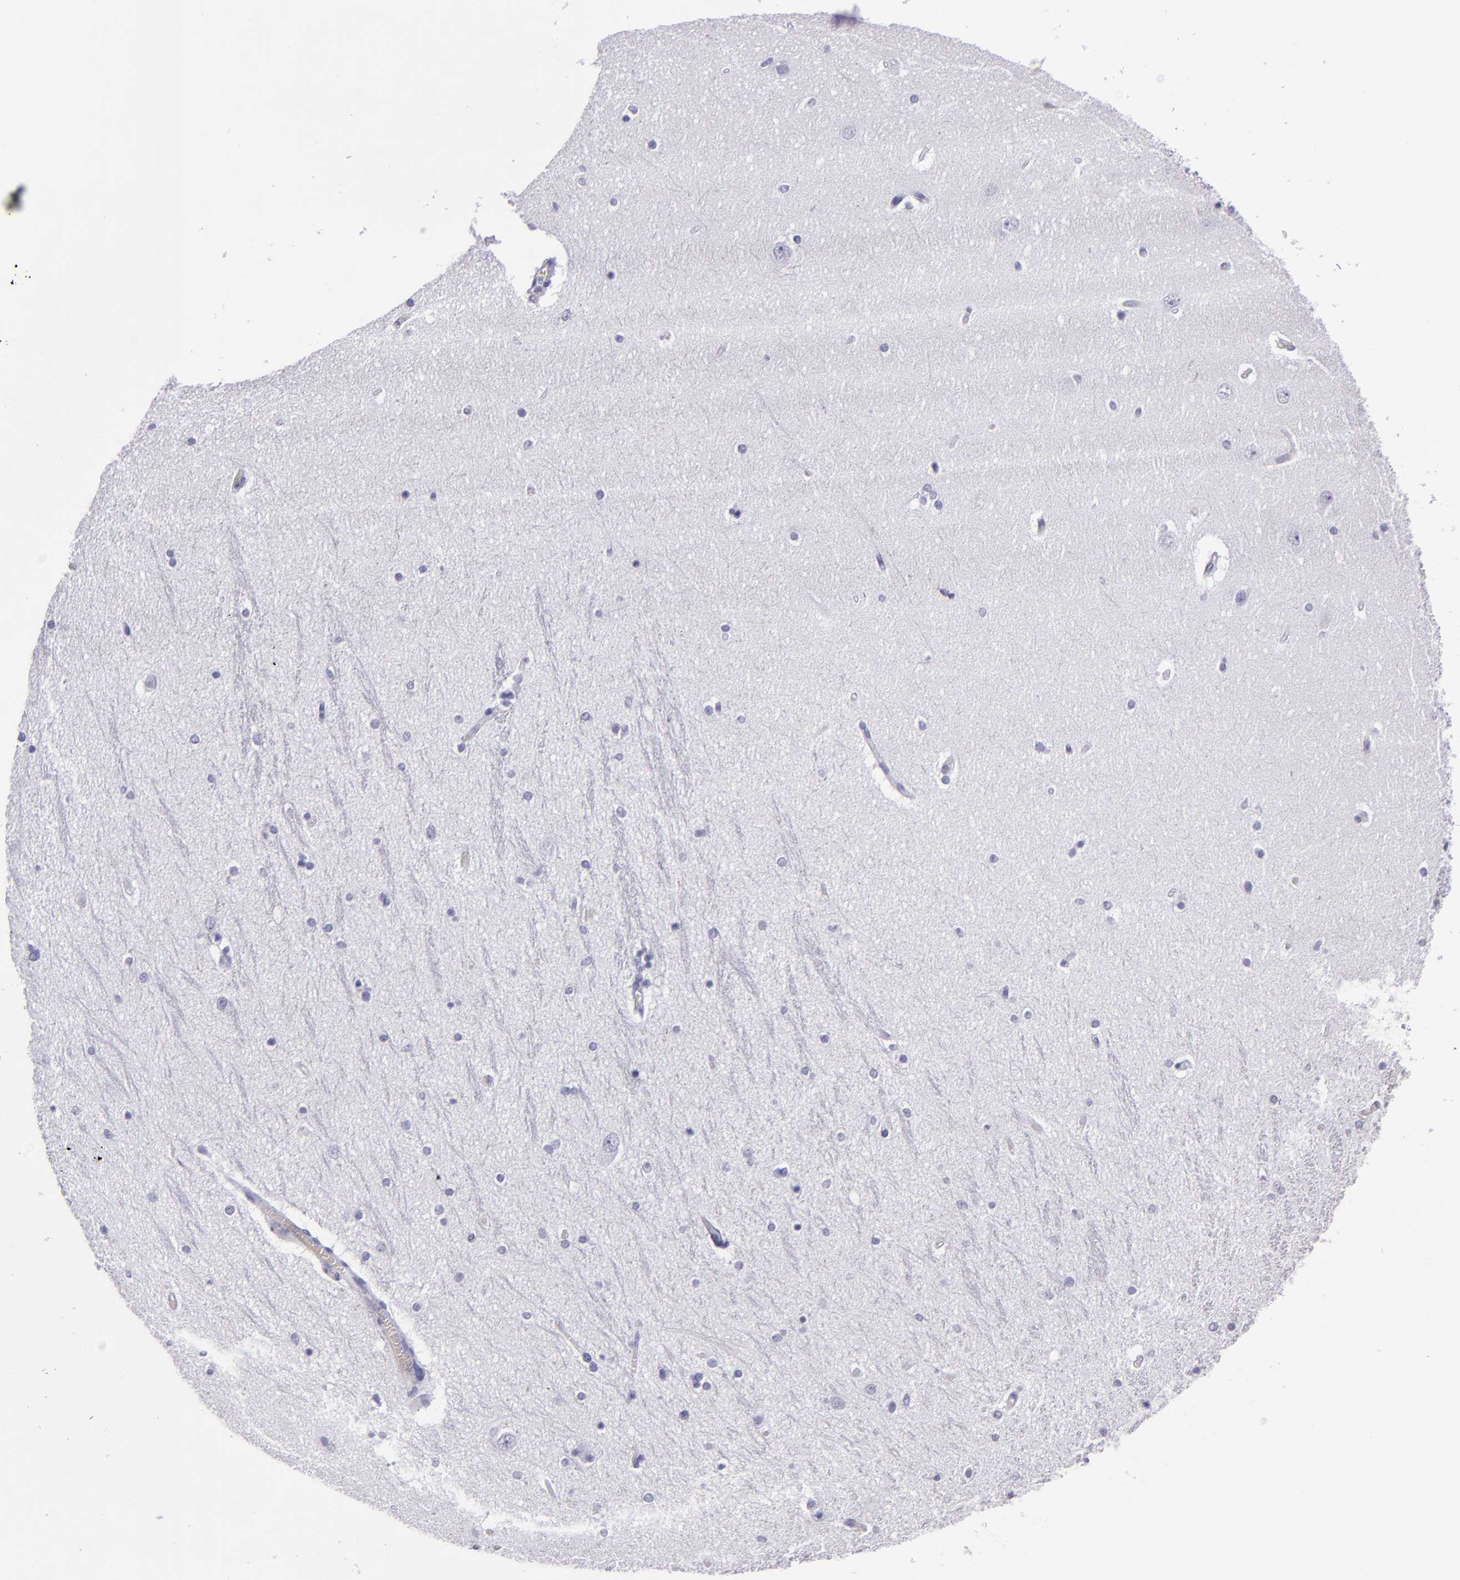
{"staining": {"intensity": "negative", "quantity": "none", "location": "none"}, "tissue": "hippocampus", "cell_type": "Glial cells", "image_type": "normal", "snomed": [{"axis": "morphology", "description": "Normal tissue, NOS"}, {"axis": "topography", "description": "Hippocampus"}], "caption": "DAB immunohistochemical staining of unremarkable human hippocampus displays no significant staining in glial cells.", "gene": "CR2", "patient": {"sex": "female", "age": 54}}